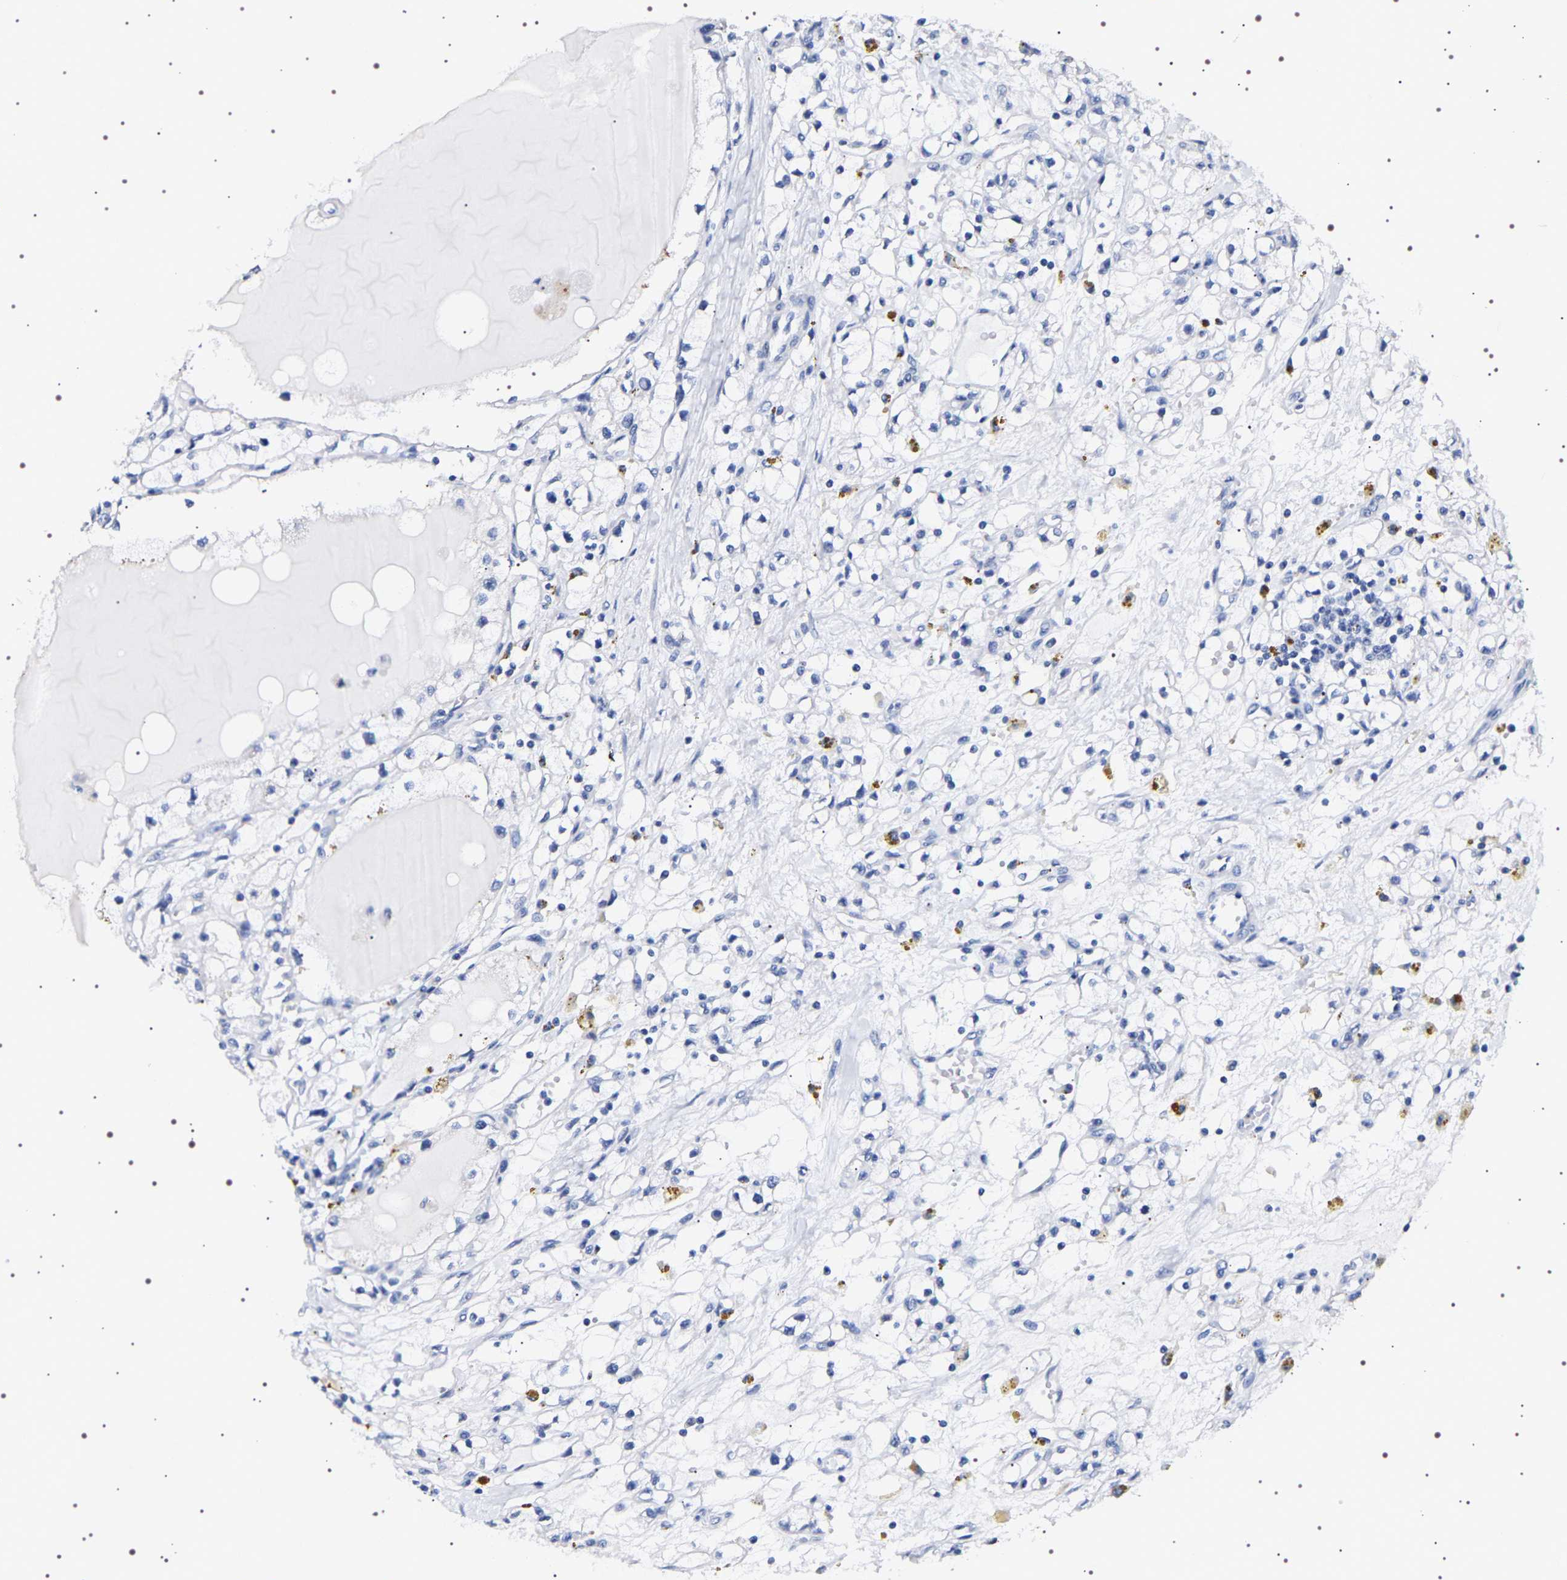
{"staining": {"intensity": "negative", "quantity": "none", "location": "none"}, "tissue": "renal cancer", "cell_type": "Tumor cells", "image_type": "cancer", "snomed": [{"axis": "morphology", "description": "Adenocarcinoma, NOS"}, {"axis": "topography", "description": "Kidney"}], "caption": "Immunohistochemical staining of adenocarcinoma (renal) exhibits no significant staining in tumor cells.", "gene": "UBQLN3", "patient": {"sex": "male", "age": 56}}